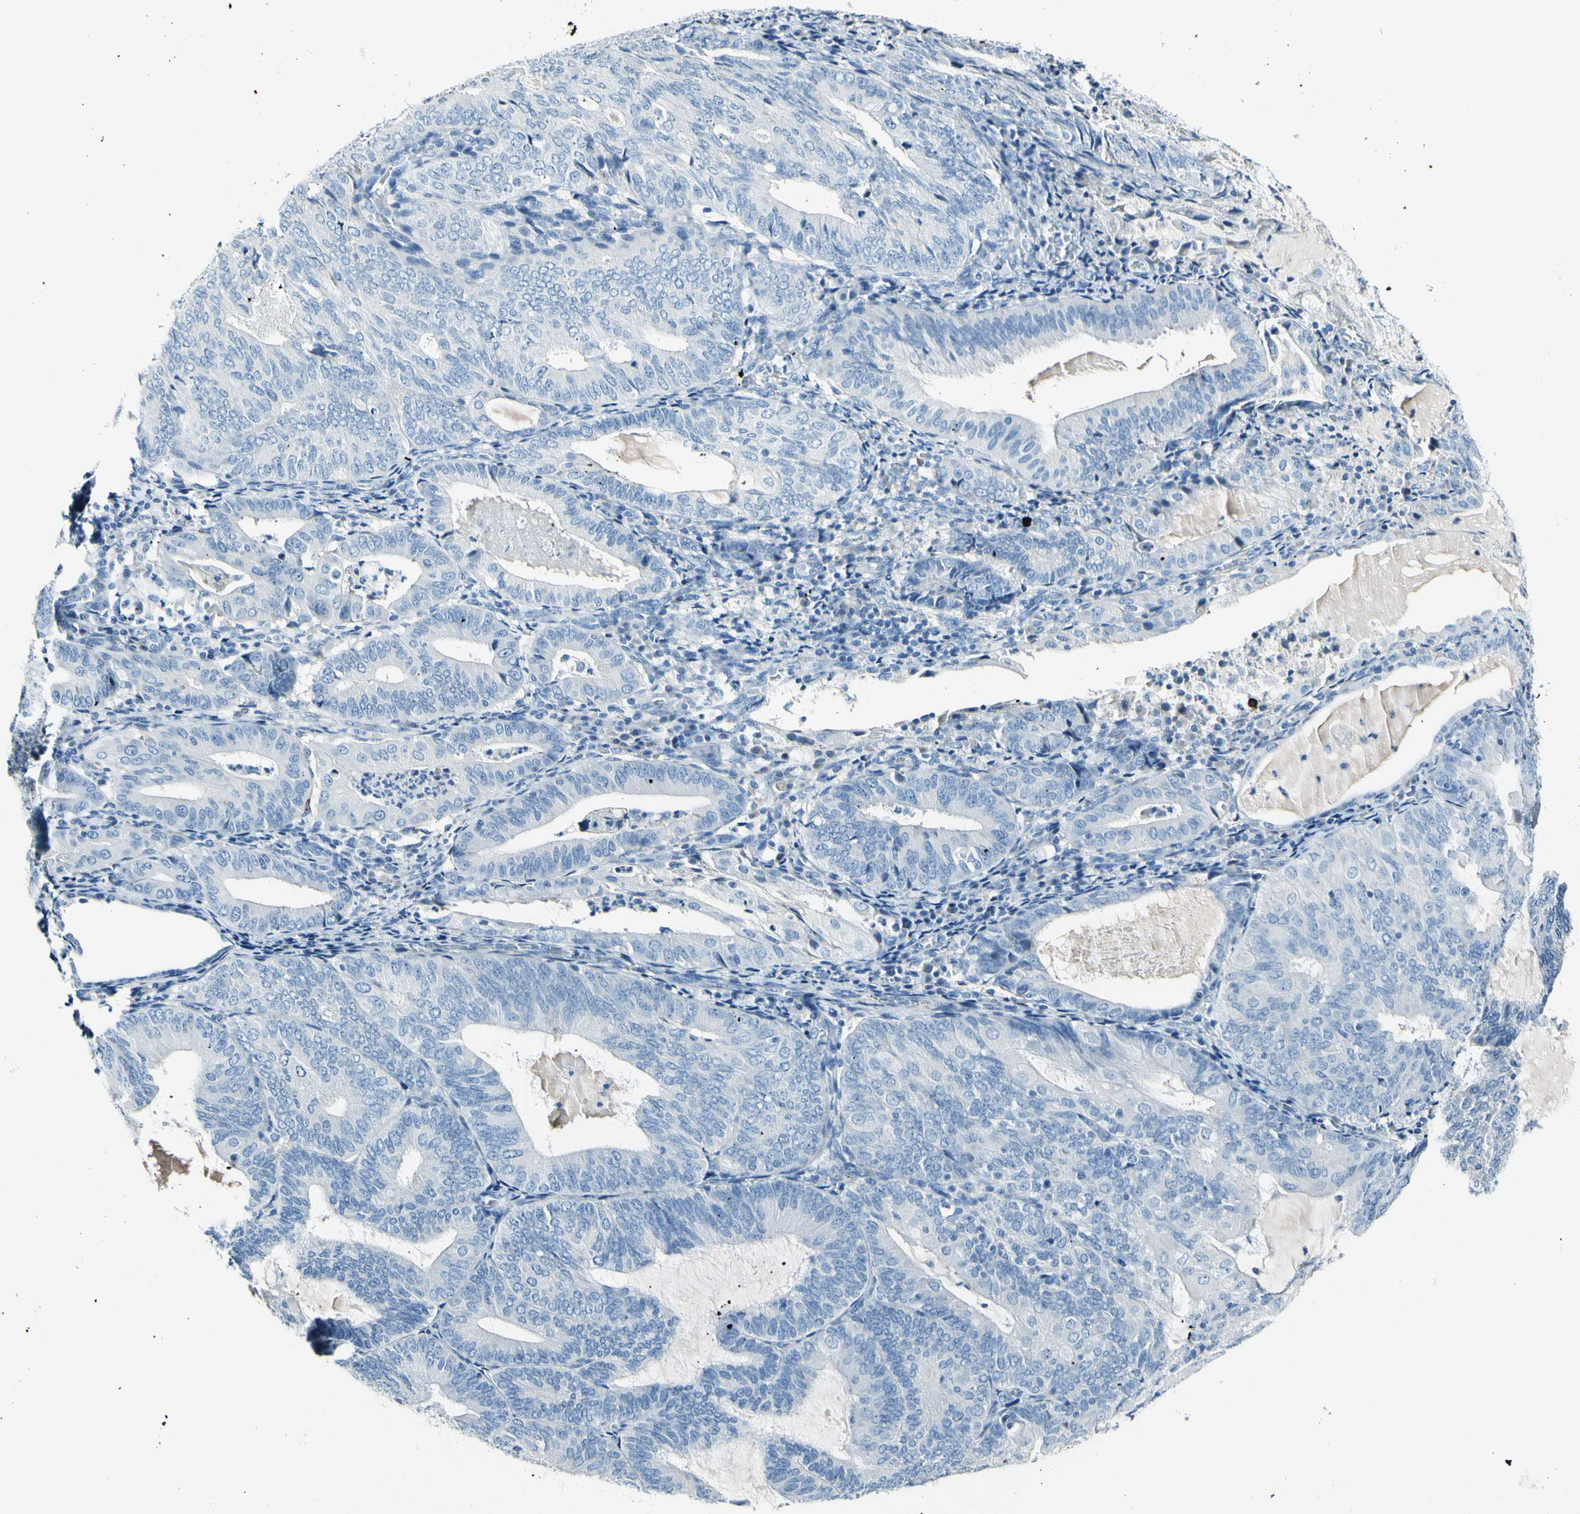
{"staining": {"intensity": "negative", "quantity": "none", "location": "none"}, "tissue": "endometrial cancer", "cell_type": "Tumor cells", "image_type": "cancer", "snomed": [{"axis": "morphology", "description": "Adenocarcinoma, NOS"}, {"axis": "topography", "description": "Endometrium"}], "caption": "Endometrial cancer (adenocarcinoma) was stained to show a protein in brown. There is no significant staining in tumor cells. The staining was performed using DAB to visualize the protein expression in brown, while the nuclei were stained in blue with hematoxylin (Magnification: 20x).", "gene": "COL6A3", "patient": {"sex": "female", "age": 81}}